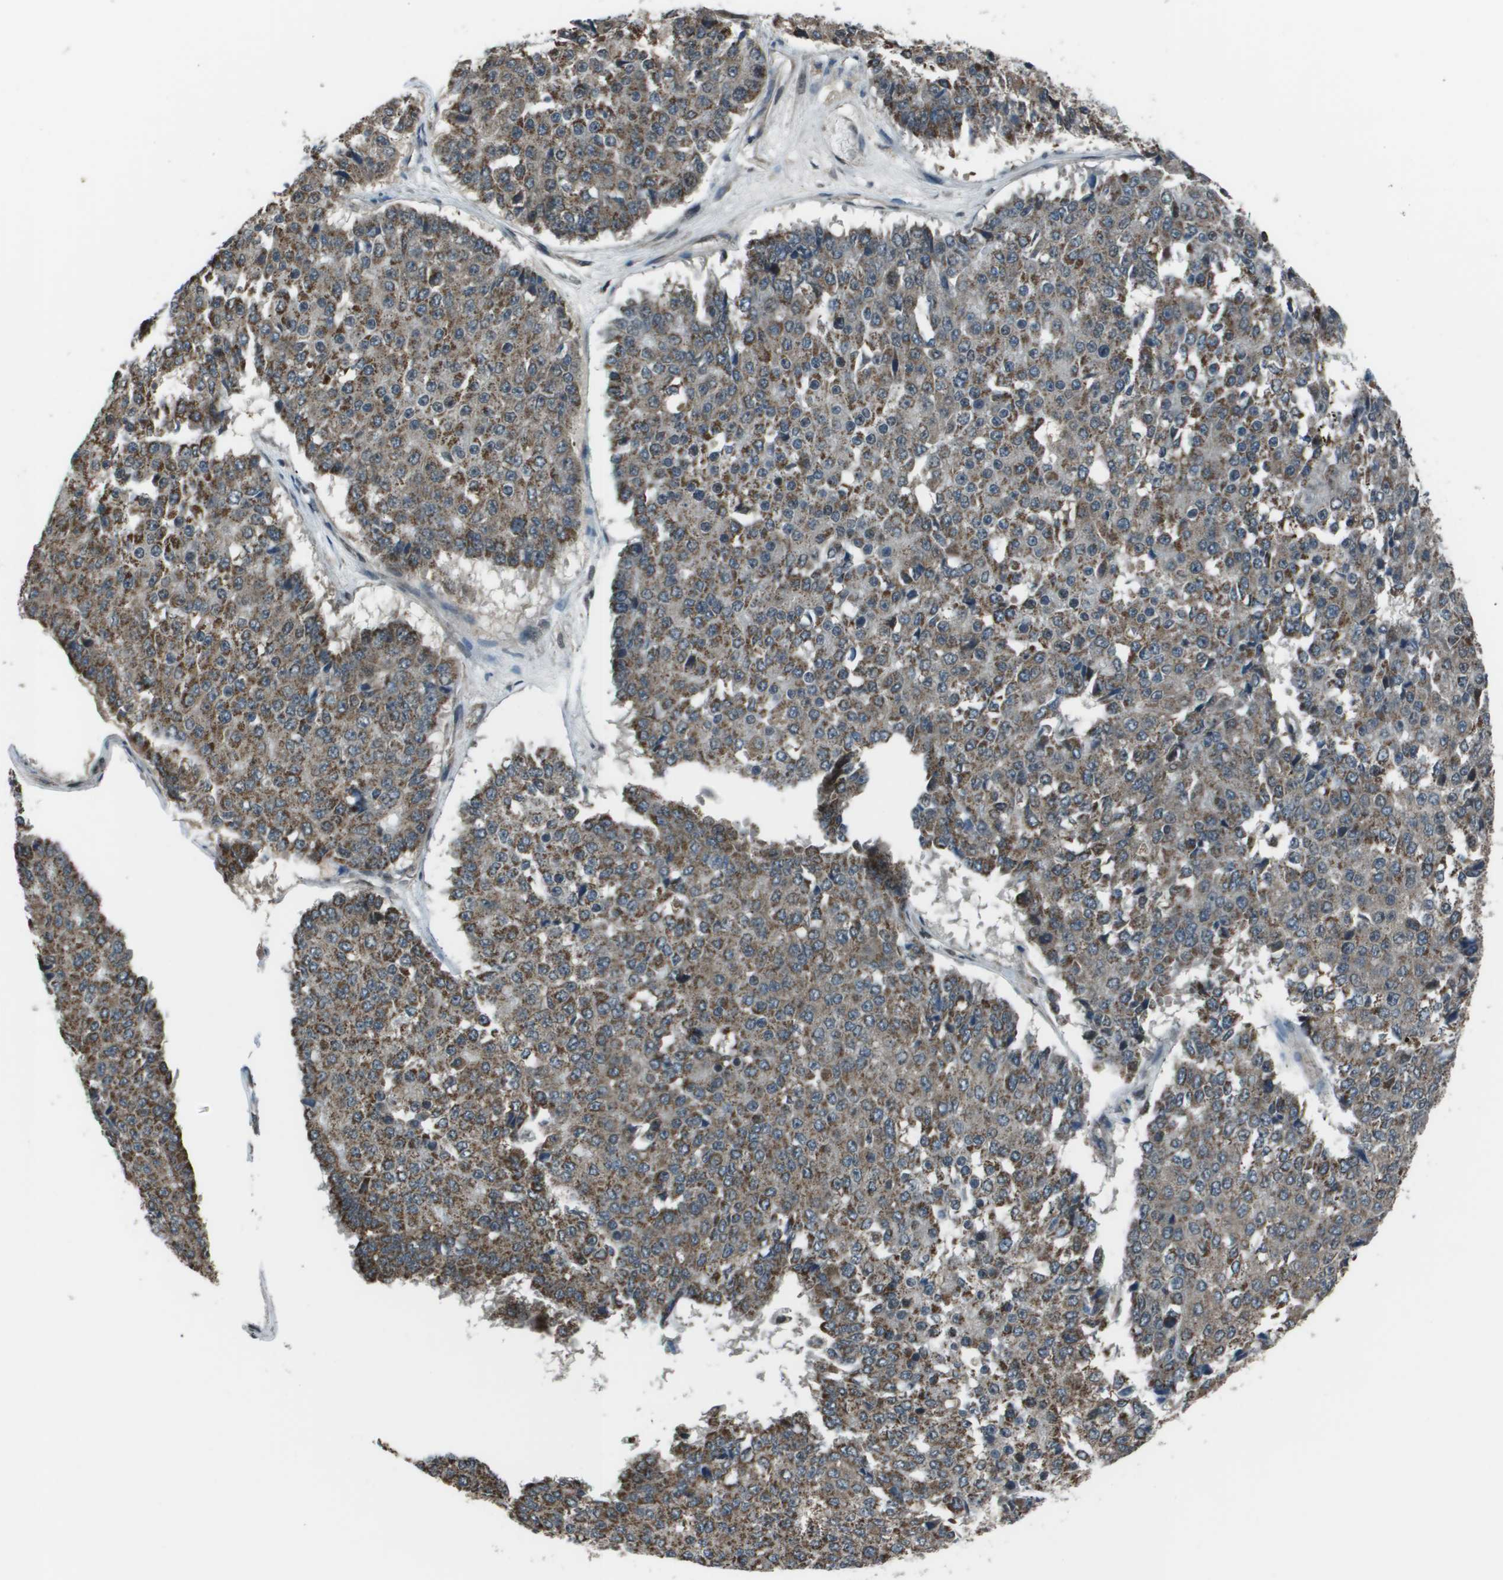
{"staining": {"intensity": "moderate", "quantity": ">75%", "location": "cytoplasmic/membranous"}, "tissue": "pancreatic cancer", "cell_type": "Tumor cells", "image_type": "cancer", "snomed": [{"axis": "morphology", "description": "Adenocarcinoma, NOS"}, {"axis": "topography", "description": "Pancreas"}], "caption": "Immunohistochemical staining of human pancreatic adenocarcinoma reveals medium levels of moderate cytoplasmic/membranous protein staining in about >75% of tumor cells. Using DAB (3,3'-diaminobenzidine) (brown) and hematoxylin (blue) stains, captured at high magnification using brightfield microscopy.", "gene": "PPFIA1", "patient": {"sex": "male", "age": 50}}